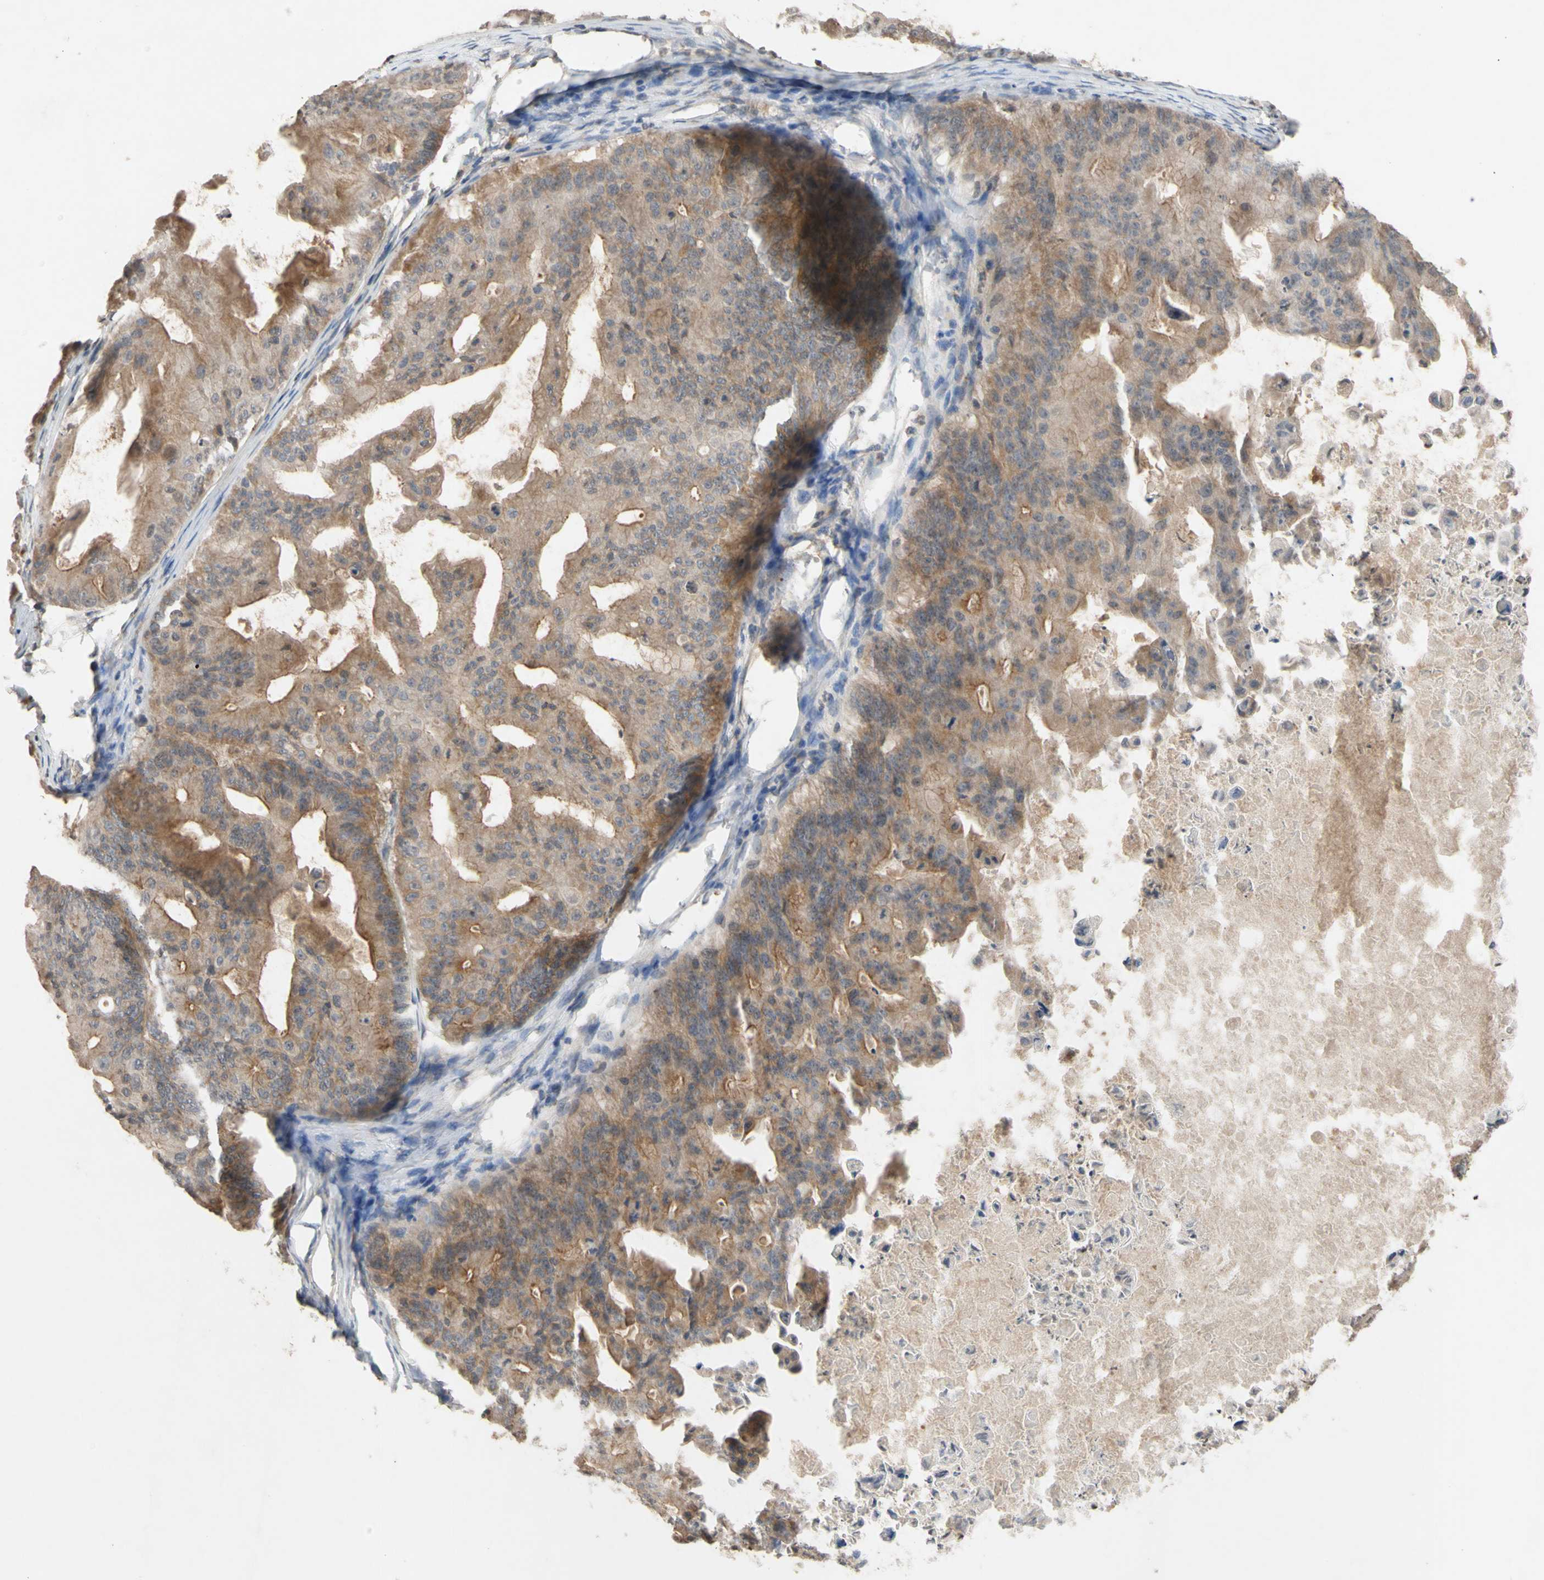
{"staining": {"intensity": "moderate", "quantity": ">75%", "location": "cytoplasmic/membranous"}, "tissue": "ovarian cancer", "cell_type": "Tumor cells", "image_type": "cancer", "snomed": [{"axis": "morphology", "description": "Cystadenocarcinoma, mucinous, NOS"}, {"axis": "topography", "description": "Ovary"}], "caption": "Brown immunohistochemical staining in human ovarian cancer reveals moderate cytoplasmic/membranous staining in about >75% of tumor cells.", "gene": "NECTIN3", "patient": {"sex": "female", "age": 37}}